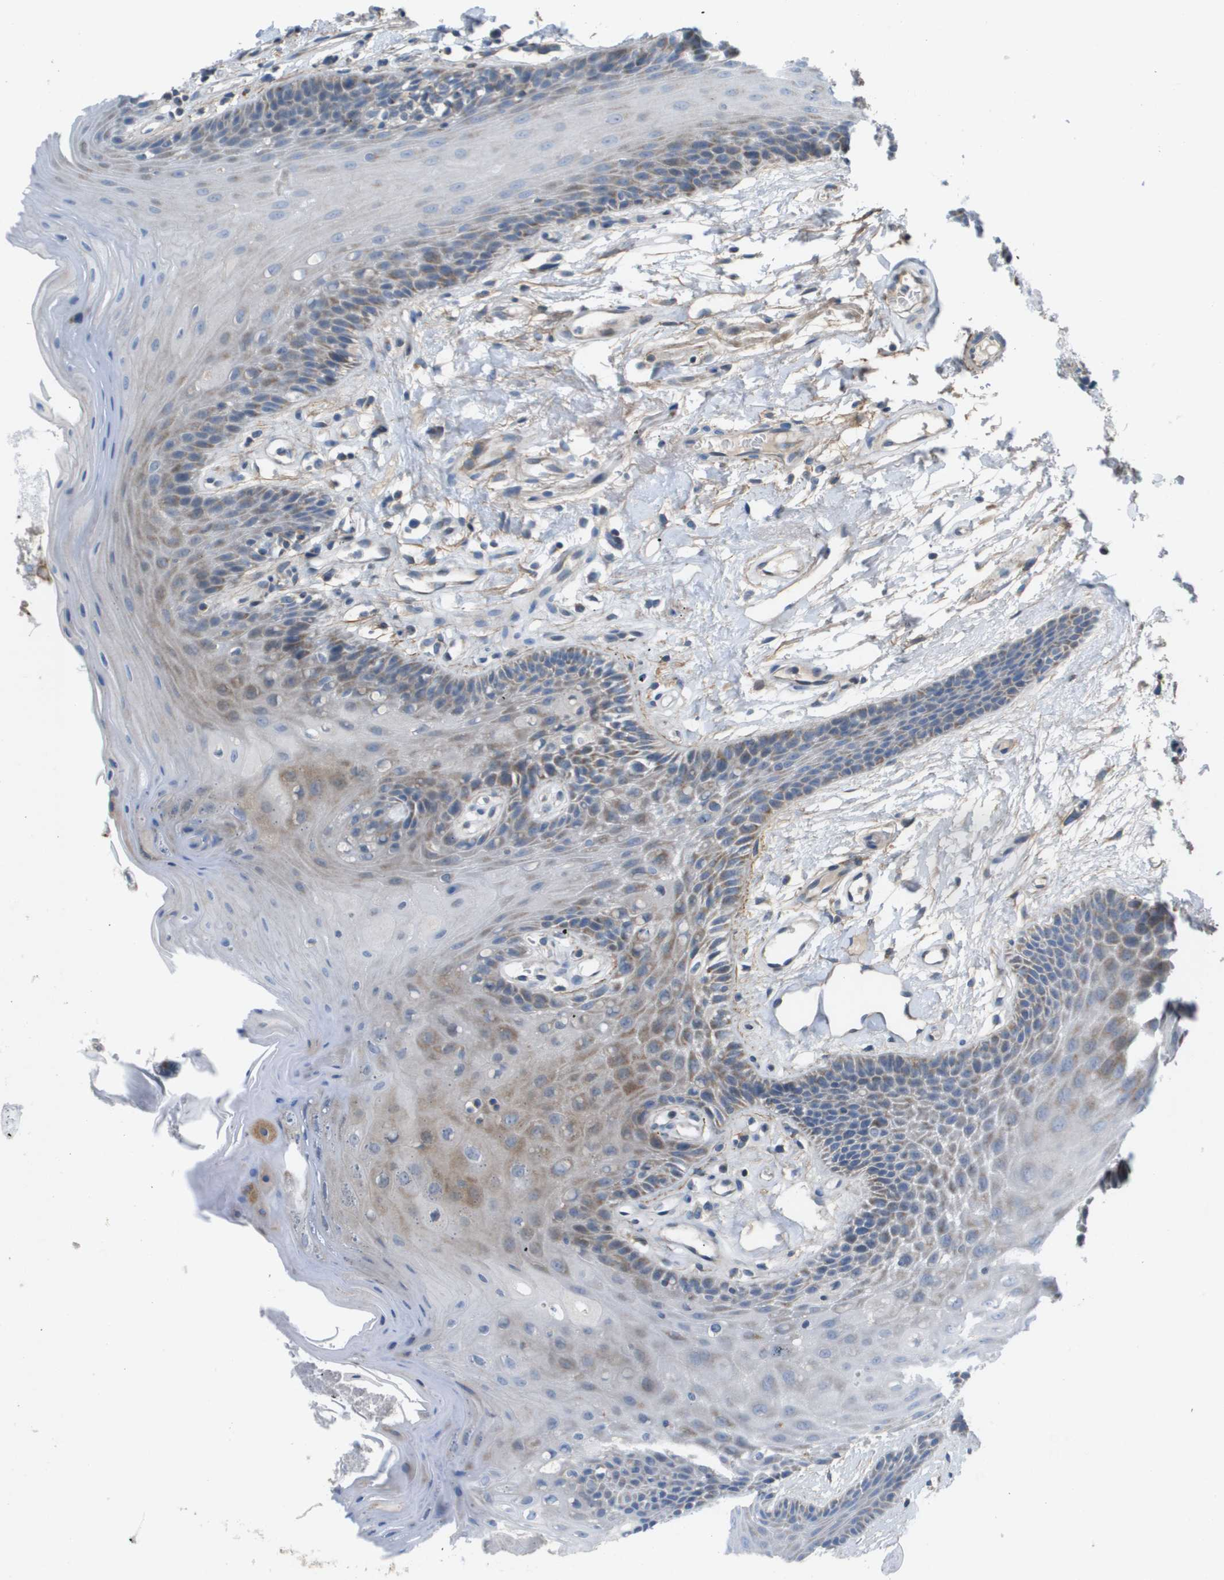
{"staining": {"intensity": "moderate", "quantity": "<25%", "location": "cytoplasmic/membranous"}, "tissue": "oral mucosa", "cell_type": "Squamous epithelial cells", "image_type": "normal", "snomed": [{"axis": "morphology", "description": "Normal tissue, NOS"}, {"axis": "morphology", "description": "Squamous cell carcinoma, NOS"}, {"axis": "topography", "description": "Oral tissue"}, {"axis": "topography", "description": "Head-Neck"}], "caption": "Unremarkable oral mucosa demonstrates moderate cytoplasmic/membranous staining in approximately <25% of squamous epithelial cells, visualized by immunohistochemistry.", "gene": "GALNT6", "patient": {"sex": "male", "age": 71}}